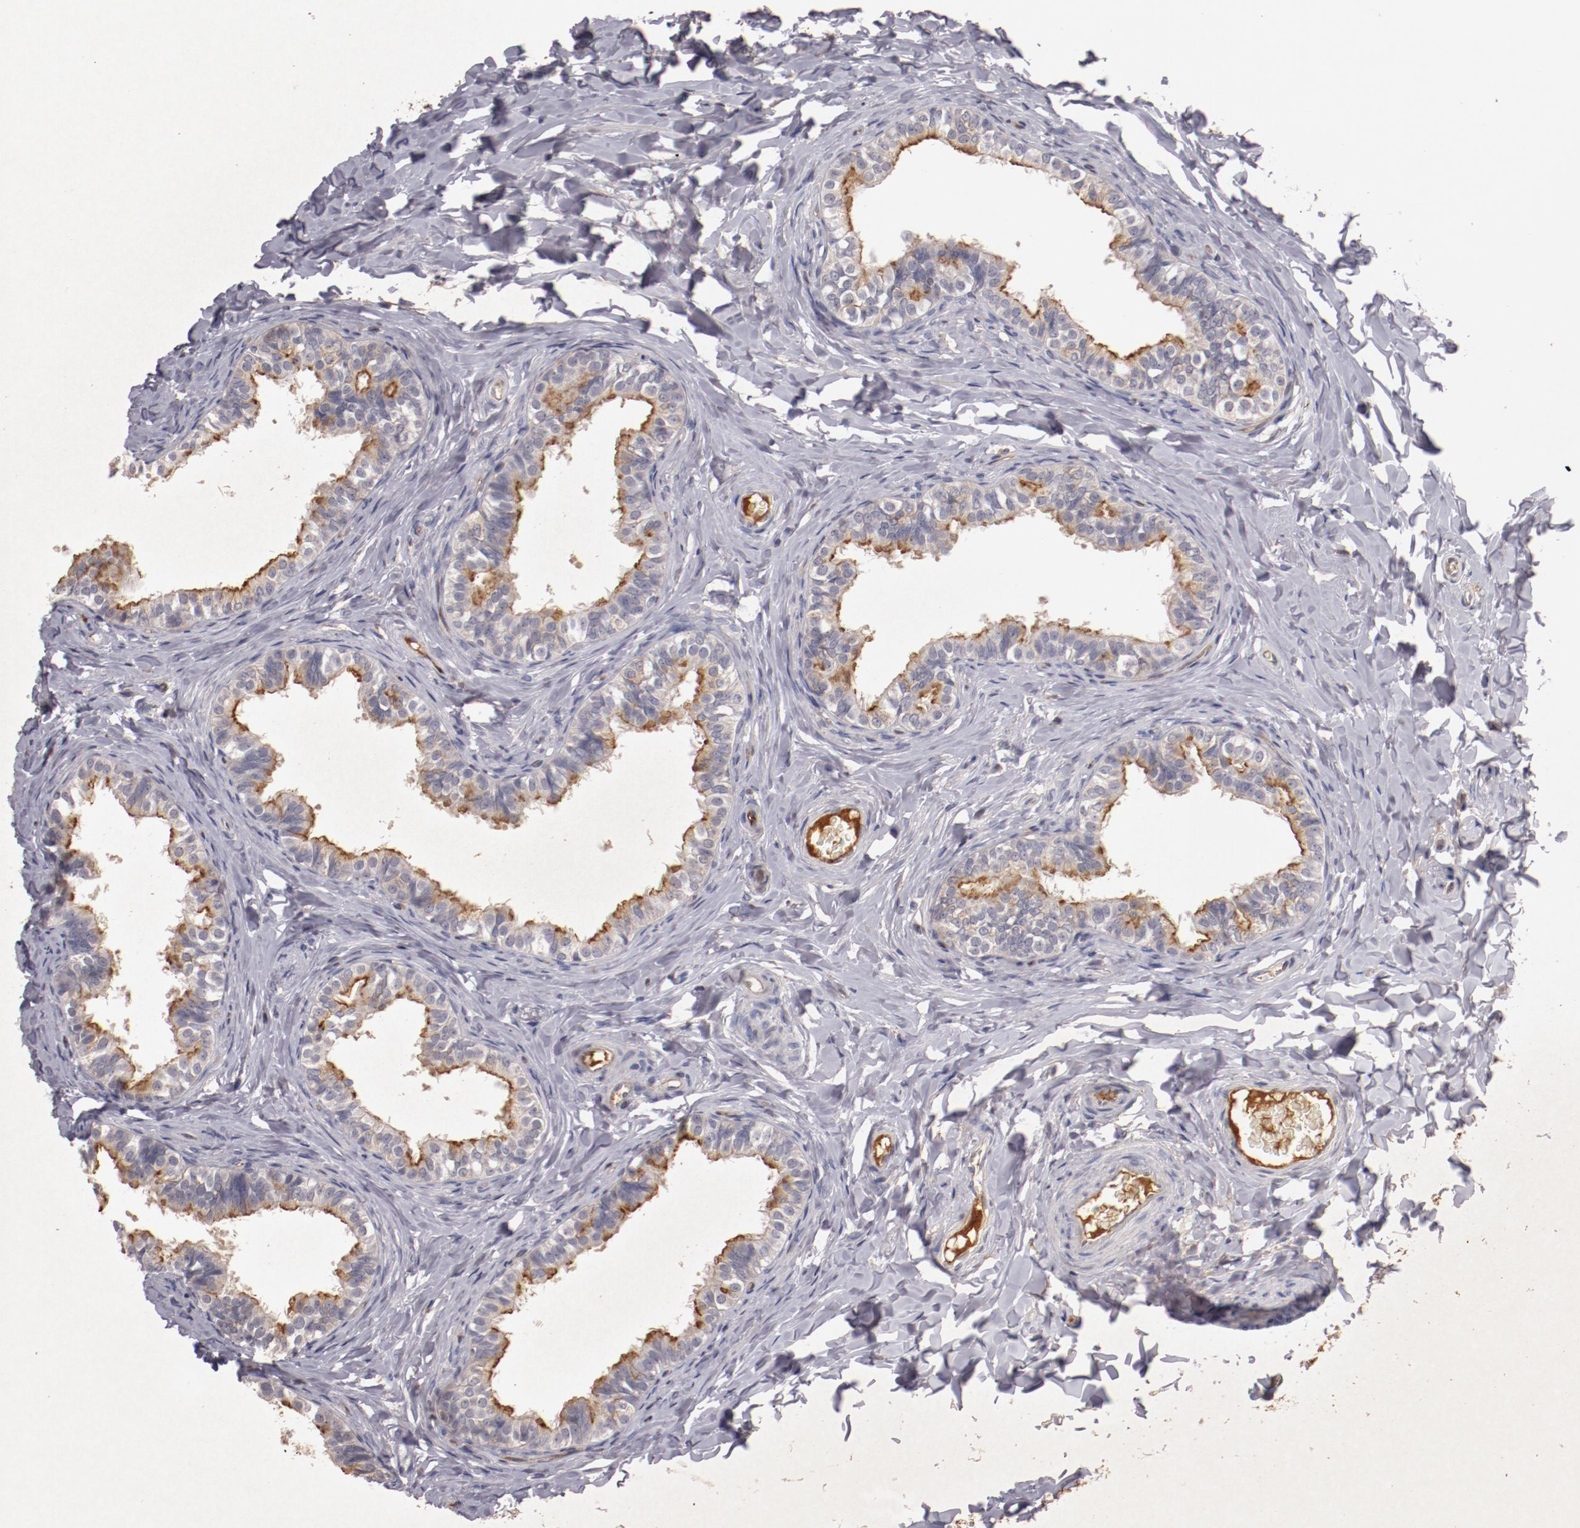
{"staining": {"intensity": "moderate", "quantity": "25%-75%", "location": "cytoplasmic/membranous"}, "tissue": "epididymis", "cell_type": "Glandular cells", "image_type": "normal", "snomed": [{"axis": "morphology", "description": "Normal tissue, NOS"}, {"axis": "topography", "description": "Soft tissue"}, {"axis": "topography", "description": "Epididymis"}], "caption": "This photomicrograph demonstrates normal epididymis stained with IHC to label a protein in brown. The cytoplasmic/membranous of glandular cells show moderate positivity for the protein. Nuclei are counter-stained blue.", "gene": "MBL2", "patient": {"sex": "male", "age": 26}}